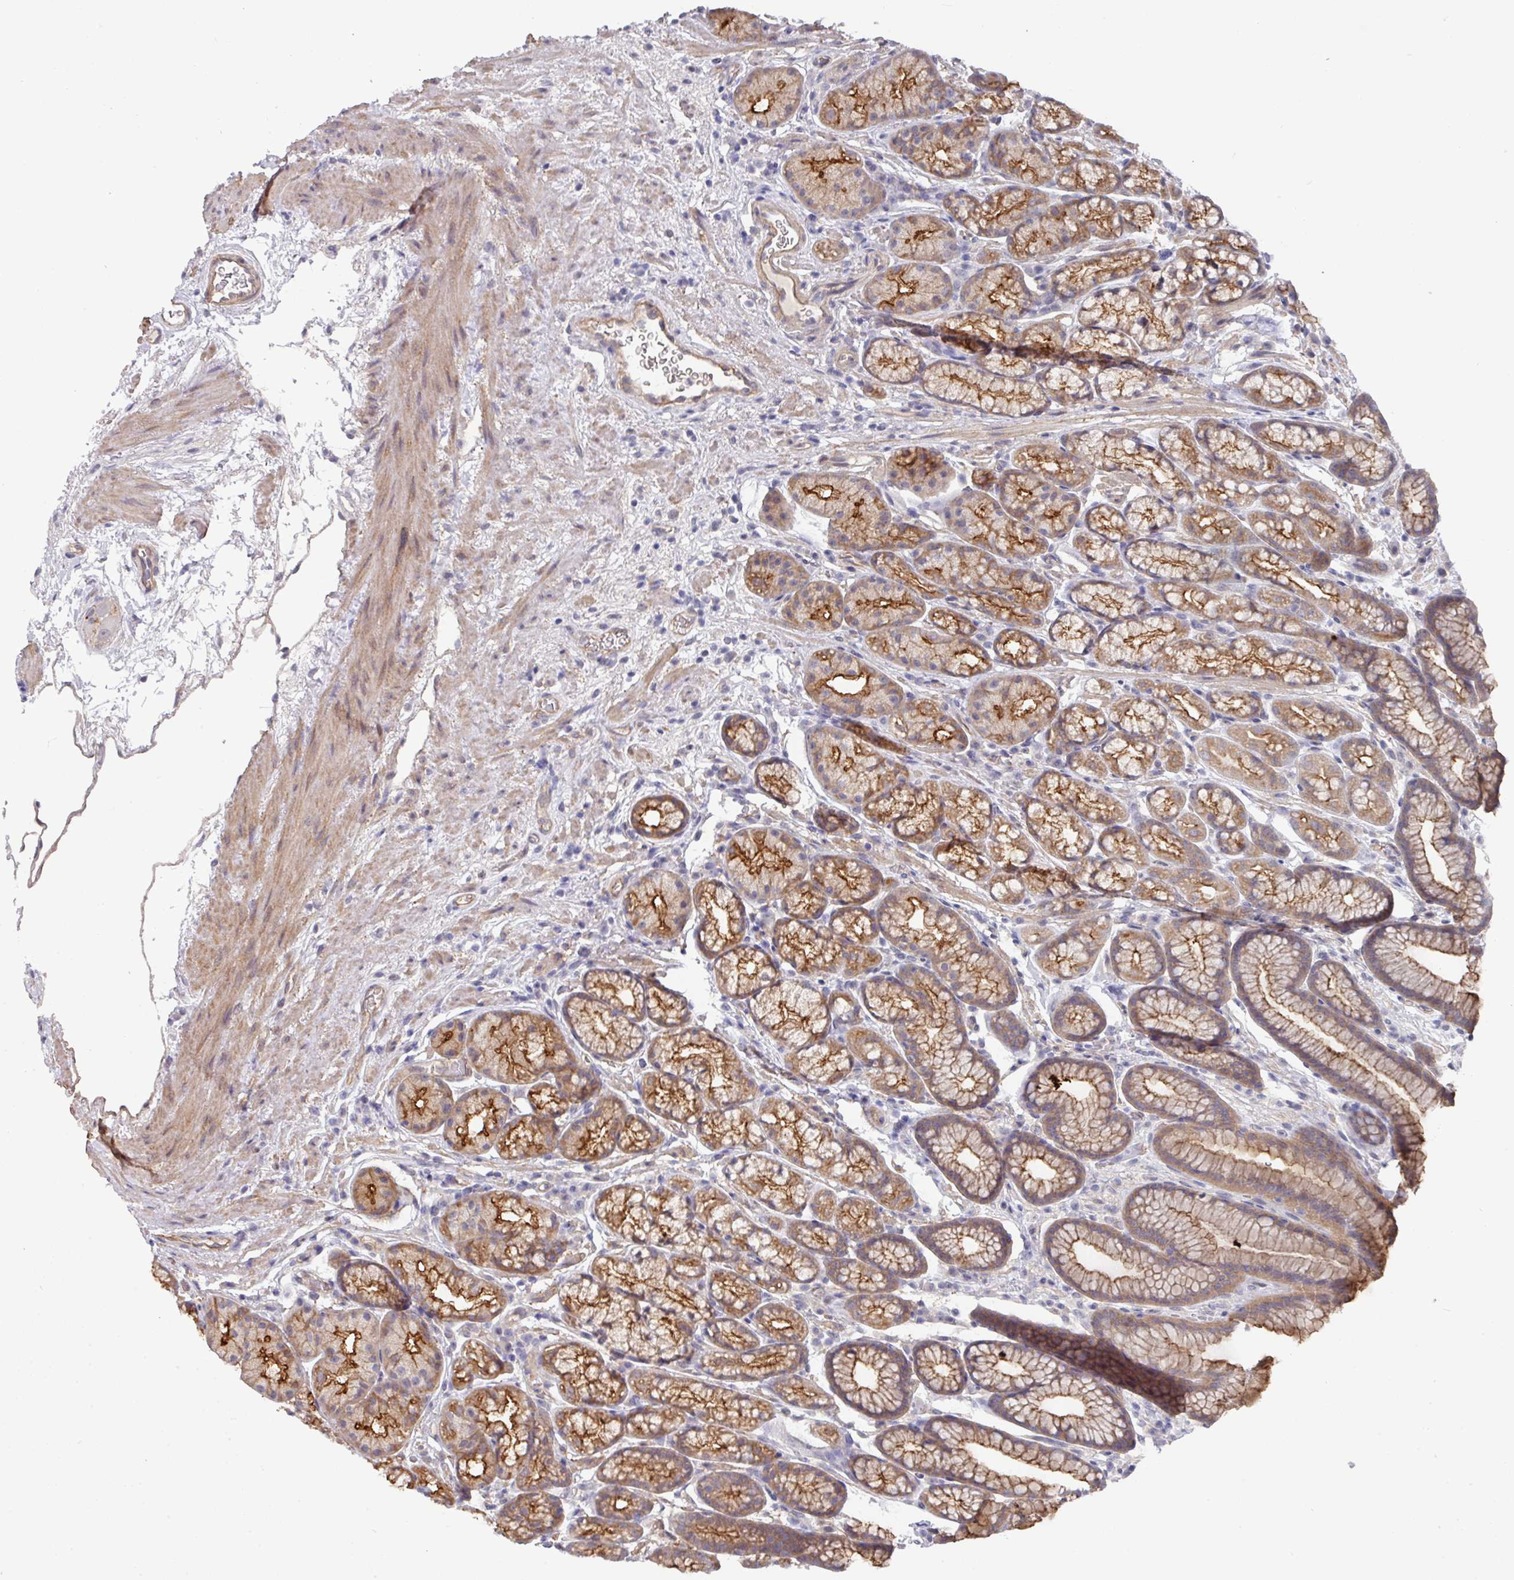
{"staining": {"intensity": "moderate", "quantity": ">75%", "location": "cytoplasmic/membranous"}, "tissue": "stomach", "cell_type": "Glandular cells", "image_type": "normal", "snomed": [{"axis": "morphology", "description": "Normal tissue, NOS"}, {"axis": "topography", "description": "Stomach, lower"}], "caption": "IHC staining of unremarkable stomach, which displays medium levels of moderate cytoplasmic/membranous positivity in approximately >75% of glandular cells indicating moderate cytoplasmic/membranous protein positivity. The staining was performed using DAB (brown) for protein detection and nuclei were counterstained in hematoxylin (blue).", "gene": "PRR5", "patient": {"sex": "male", "age": 67}}